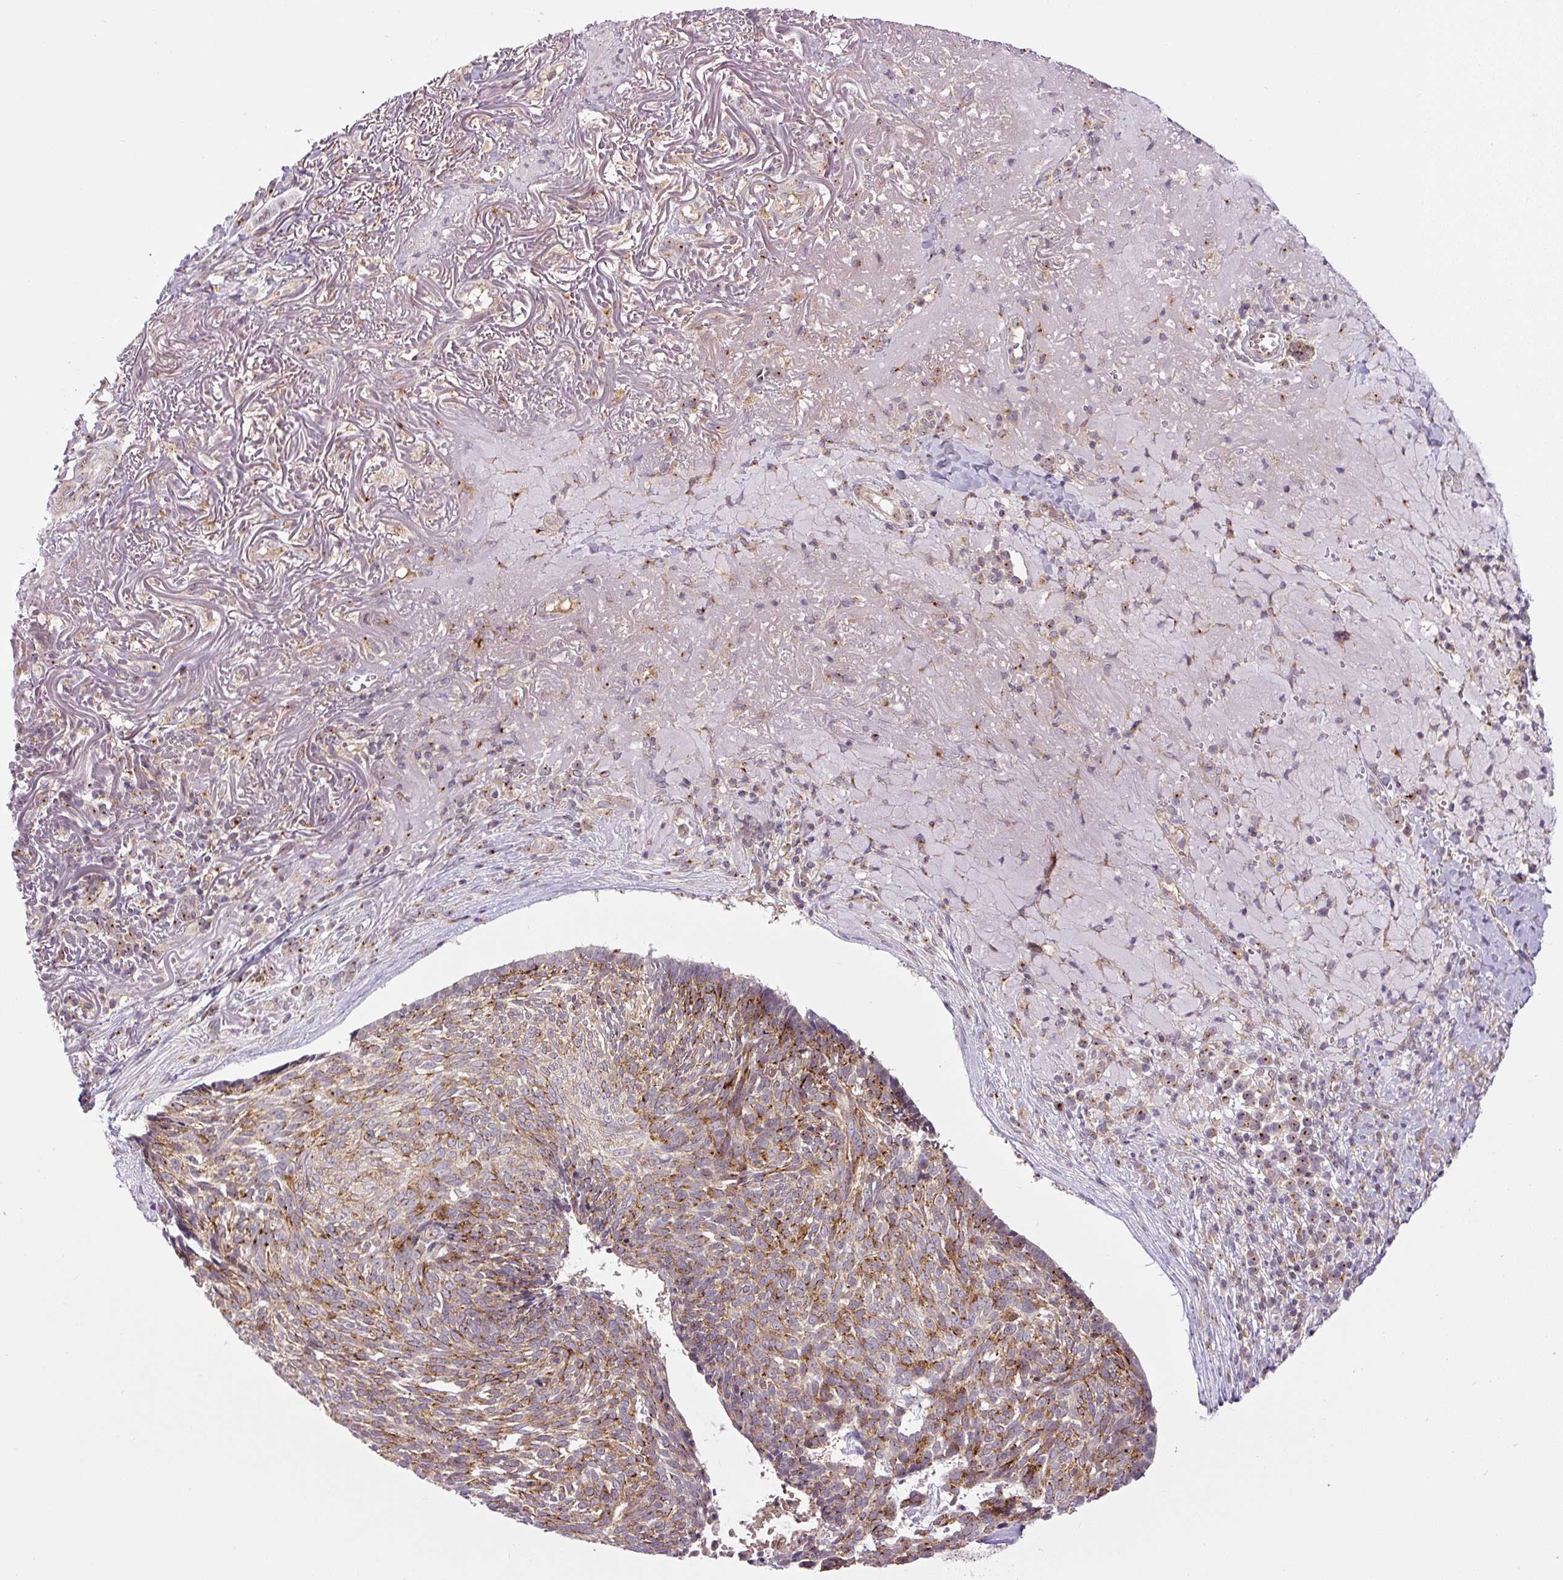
{"staining": {"intensity": "moderate", "quantity": ">75%", "location": "cytoplasmic/membranous"}, "tissue": "skin cancer", "cell_type": "Tumor cells", "image_type": "cancer", "snomed": [{"axis": "morphology", "description": "Basal cell carcinoma"}, {"axis": "topography", "description": "Skin"}, {"axis": "topography", "description": "Skin of face"}], "caption": "A brown stain highlights moderate cytoplasmic/membranous positivity of a protein in skin cancer tumor cells.", "gene": "PCM1", "patient": {"sex": "female", "age": 95}}